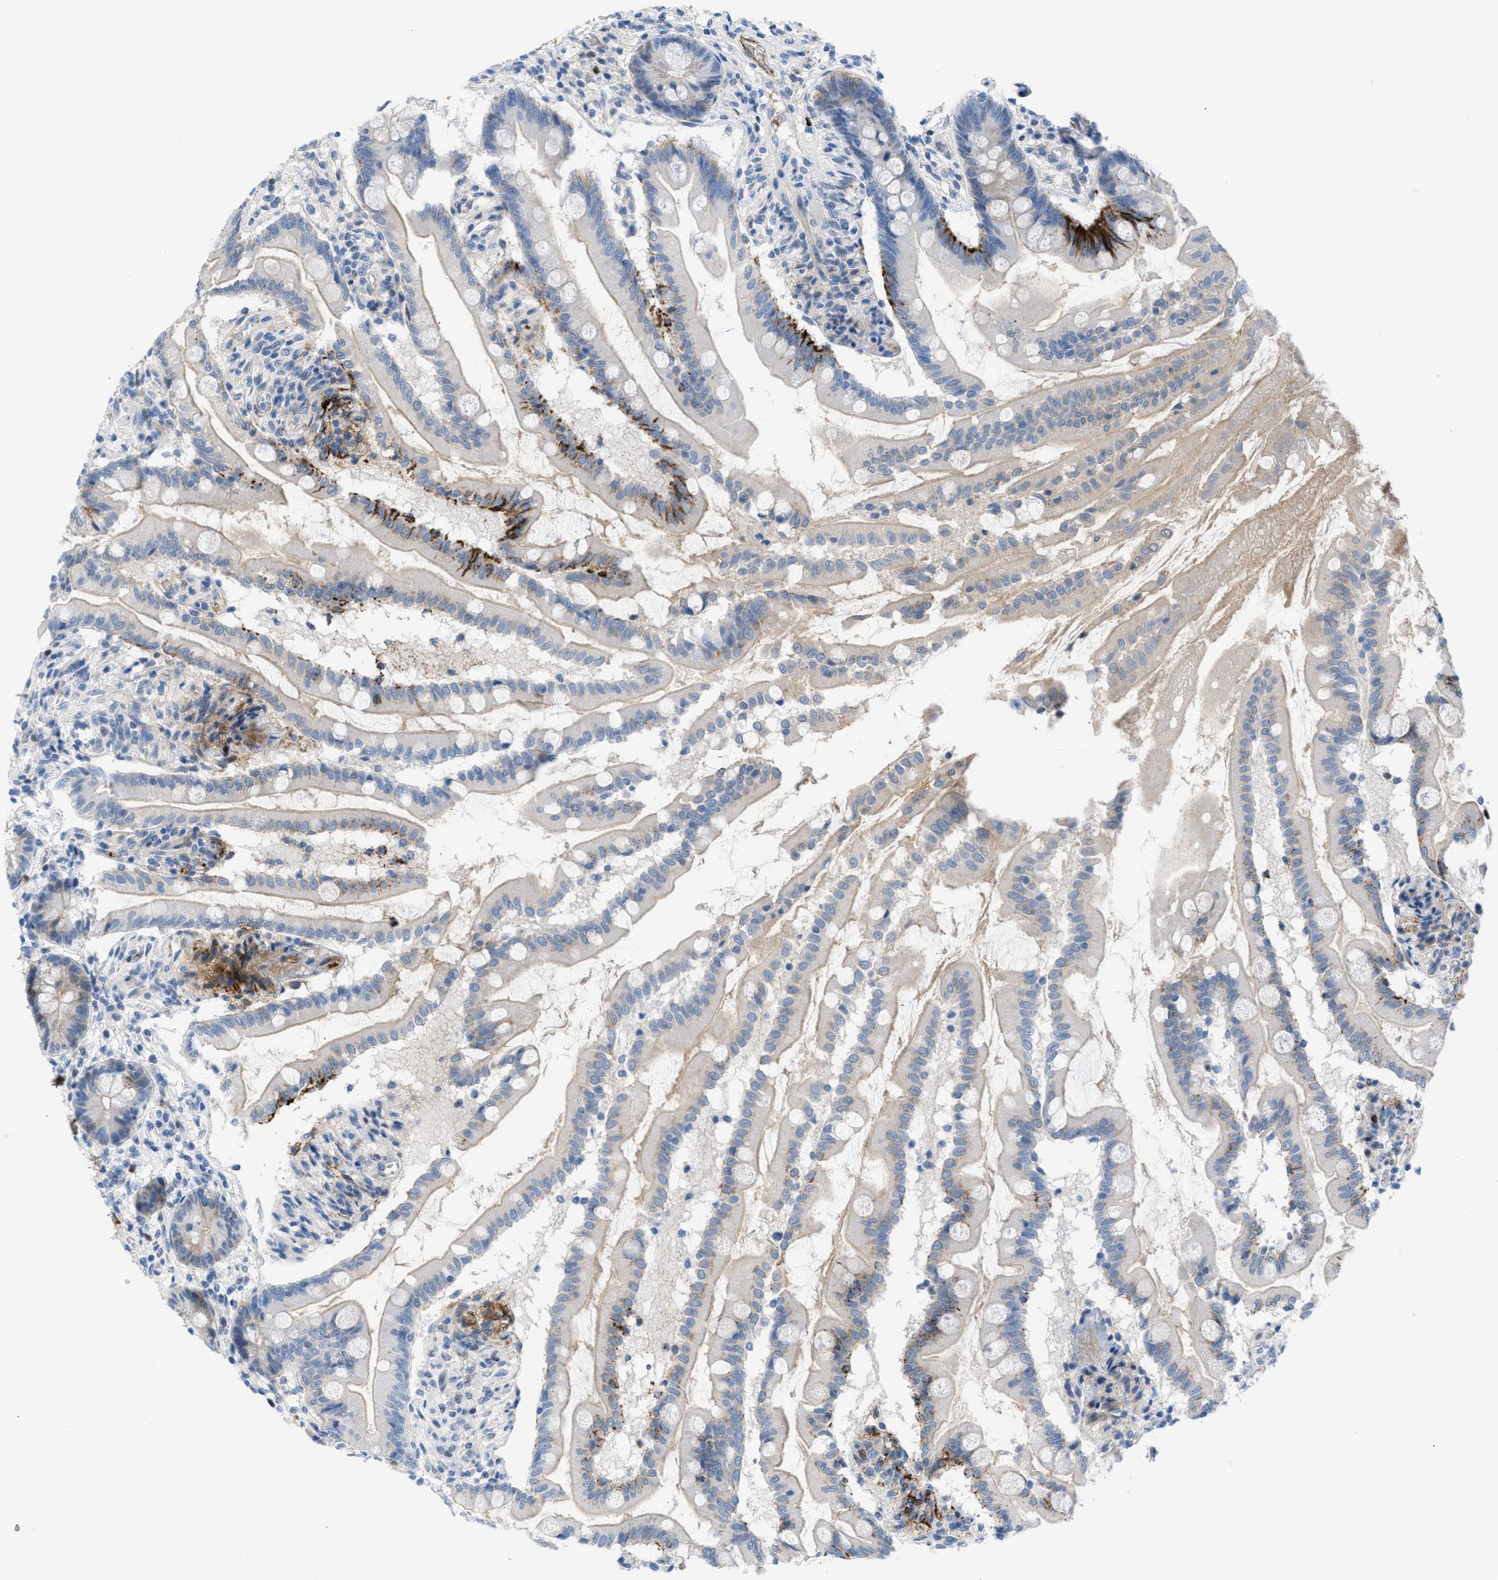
{"staining": {"intensity": "moderate", "quantity": "<25%", "location": "cytoplasmic/membranous"}, "tissue": "small intestine", "cell_type": "Glandular cells", "image_type": "normal", "snomed": [{"axis": "morphology", "description": "Normal tissue, NOS"}, {"axis": "topography", "description": "Small intestine"}], "caption": "This is a micrograph of immunohistochemistry (IHC) staining of unremarkable small intestine, which shows moderate positivity in the cytoplasmic/membranous of glandular cells.", "gene": "LEF1", "patient": {"sex": "female", "age": 56}}